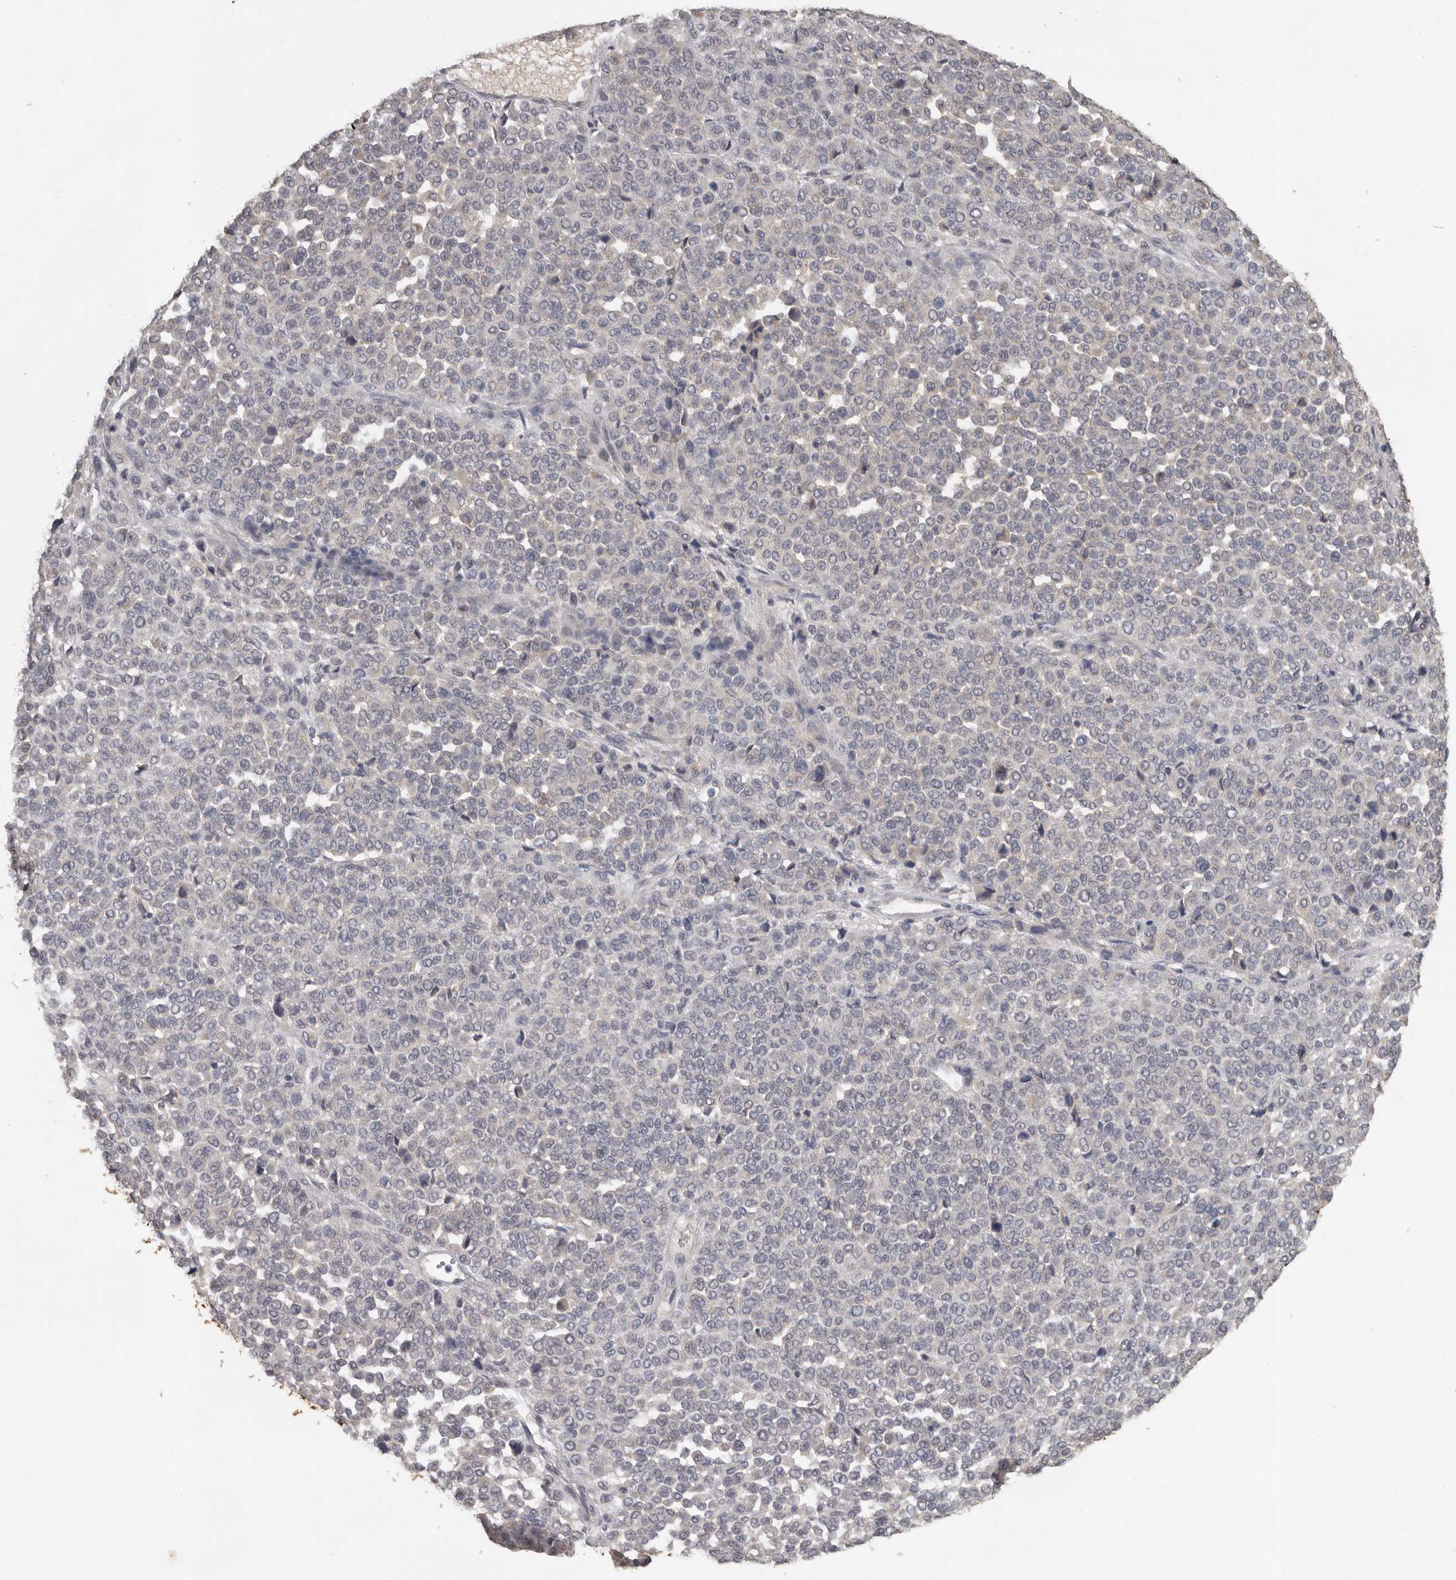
{"staining": {"intensity": "negative", "quantity": "none", "location": "none"}, "tissue": "melanoma", "cell_type": "Tumor cells", "image_type": "cancer", "snomed": [{"axis": "morphology", "description": "Malignant melanoma, Metastatic site"}, {"axis": "topography", "description": "Pancreas"}], "caption": "Image shows no protein staining in tumor cells of melanoma tissue.", "gene": "MTF1", "patient": {"sex": "female", "age": 30}}